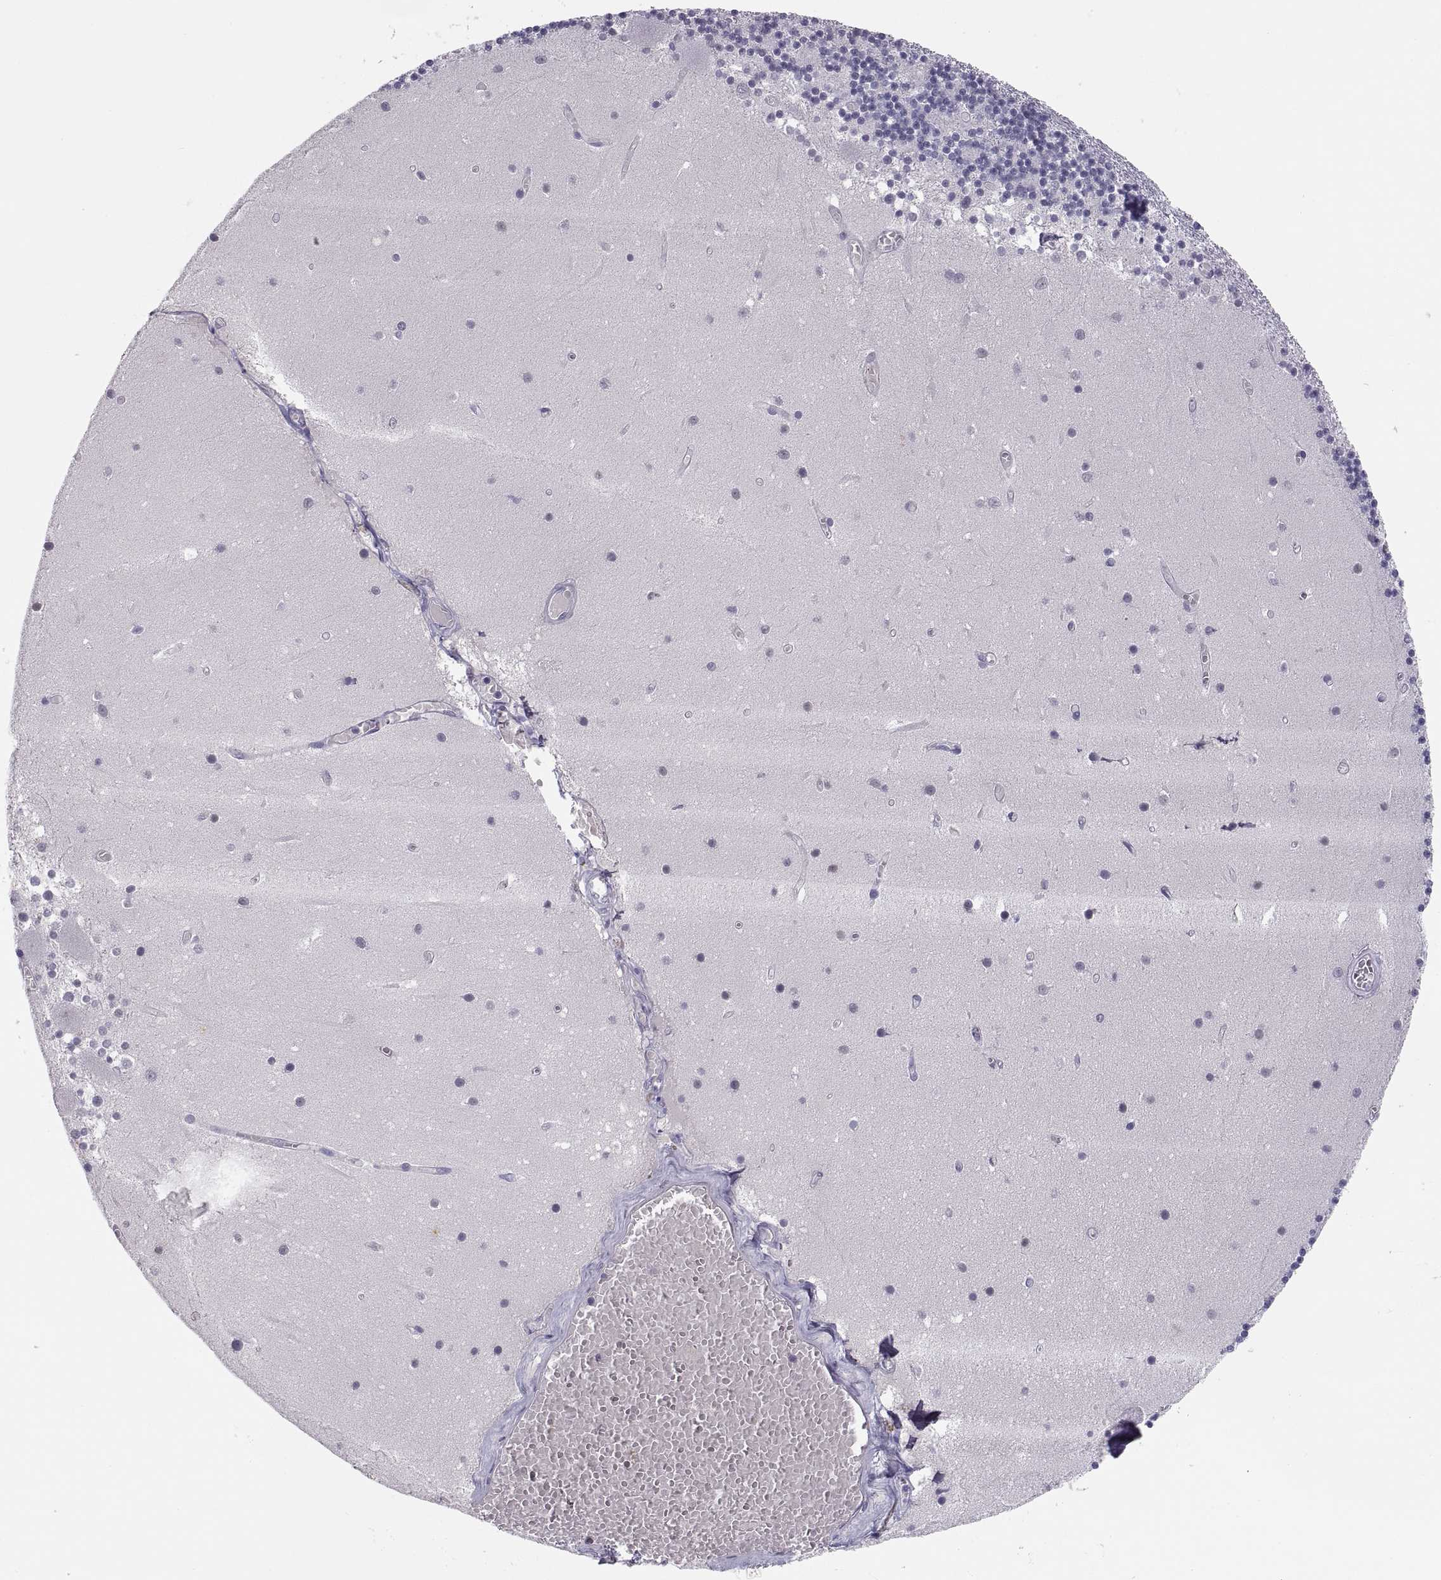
{"staining": {"intensity": "negative", "quantity": "none", "location": "none"}, "tissue": "cerebellum", "cell_type": "Cells in granular layer", "image_type": "normal", "snomed": [{"axis": "morphology", "description": "Normal tissue, NOS"}, {"axis": "topography", "description": "Cerebellum"}], "caption": "This is an immunohistochemistry image of unremarkable human cerebellum. There is no staining in cells in granular layer.", "gene": "MAGEB2", "patient": {"sex": "female", "age": 28}}